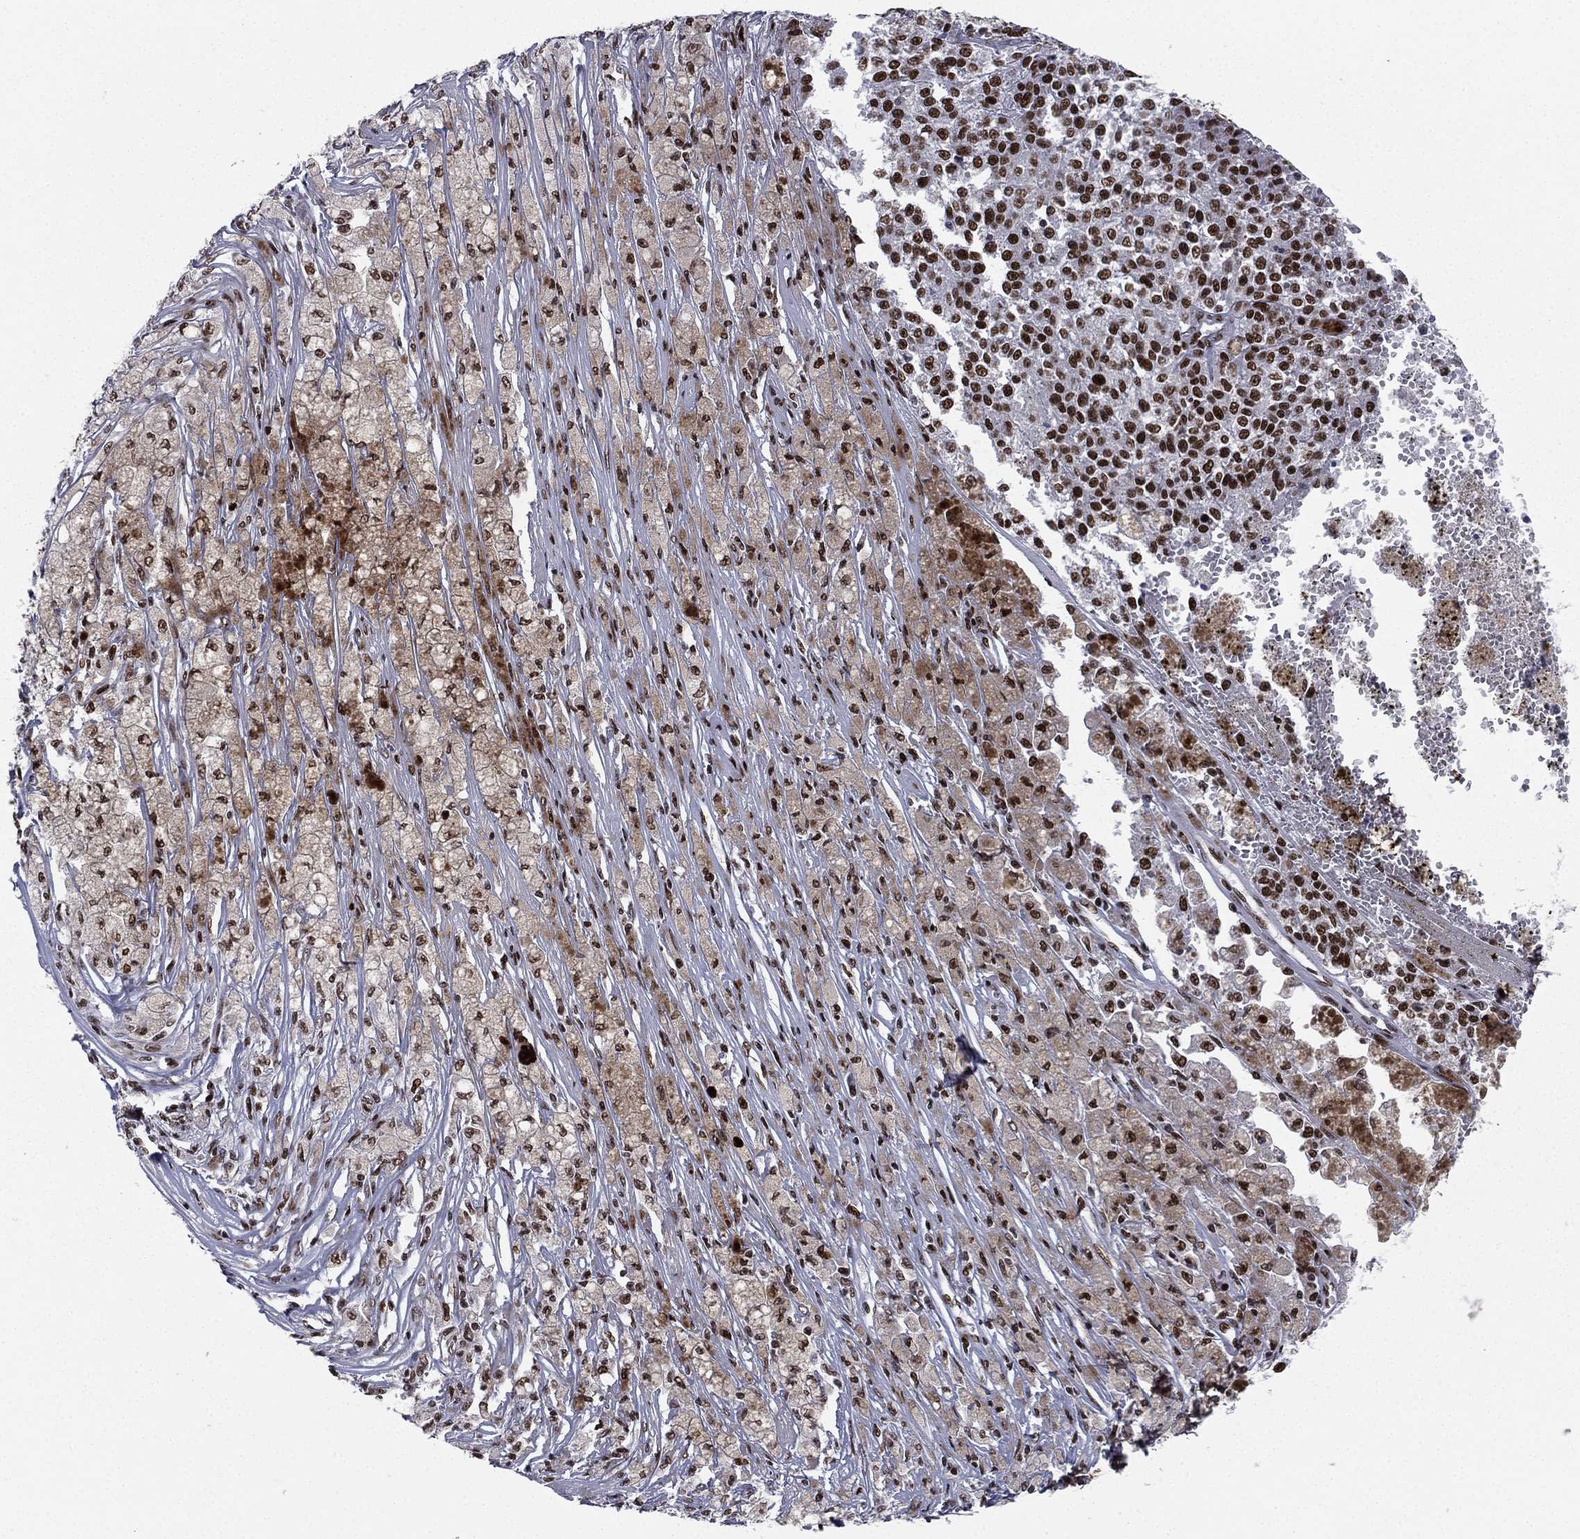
{"staining": {"intensity": "strong", "quantity": ">75%", "location": "nuclear"}, "tissue": "melanoma", "cell_type": "Tumor cells", "image_type": "cancer", "snomed": [{"axis": "morphology", "description": "Malignant melanoma, Metastatic site"}, {"axis": "topography", "description": "Lymph node"}], "caption": "Approximately >75% of tumor cells in melanoma exhibit strong nuclear protein expression as visualized by brown immunohistochemical staining.", "gene": "RTF1", "patient": {"sex": "female", "age": 64}}